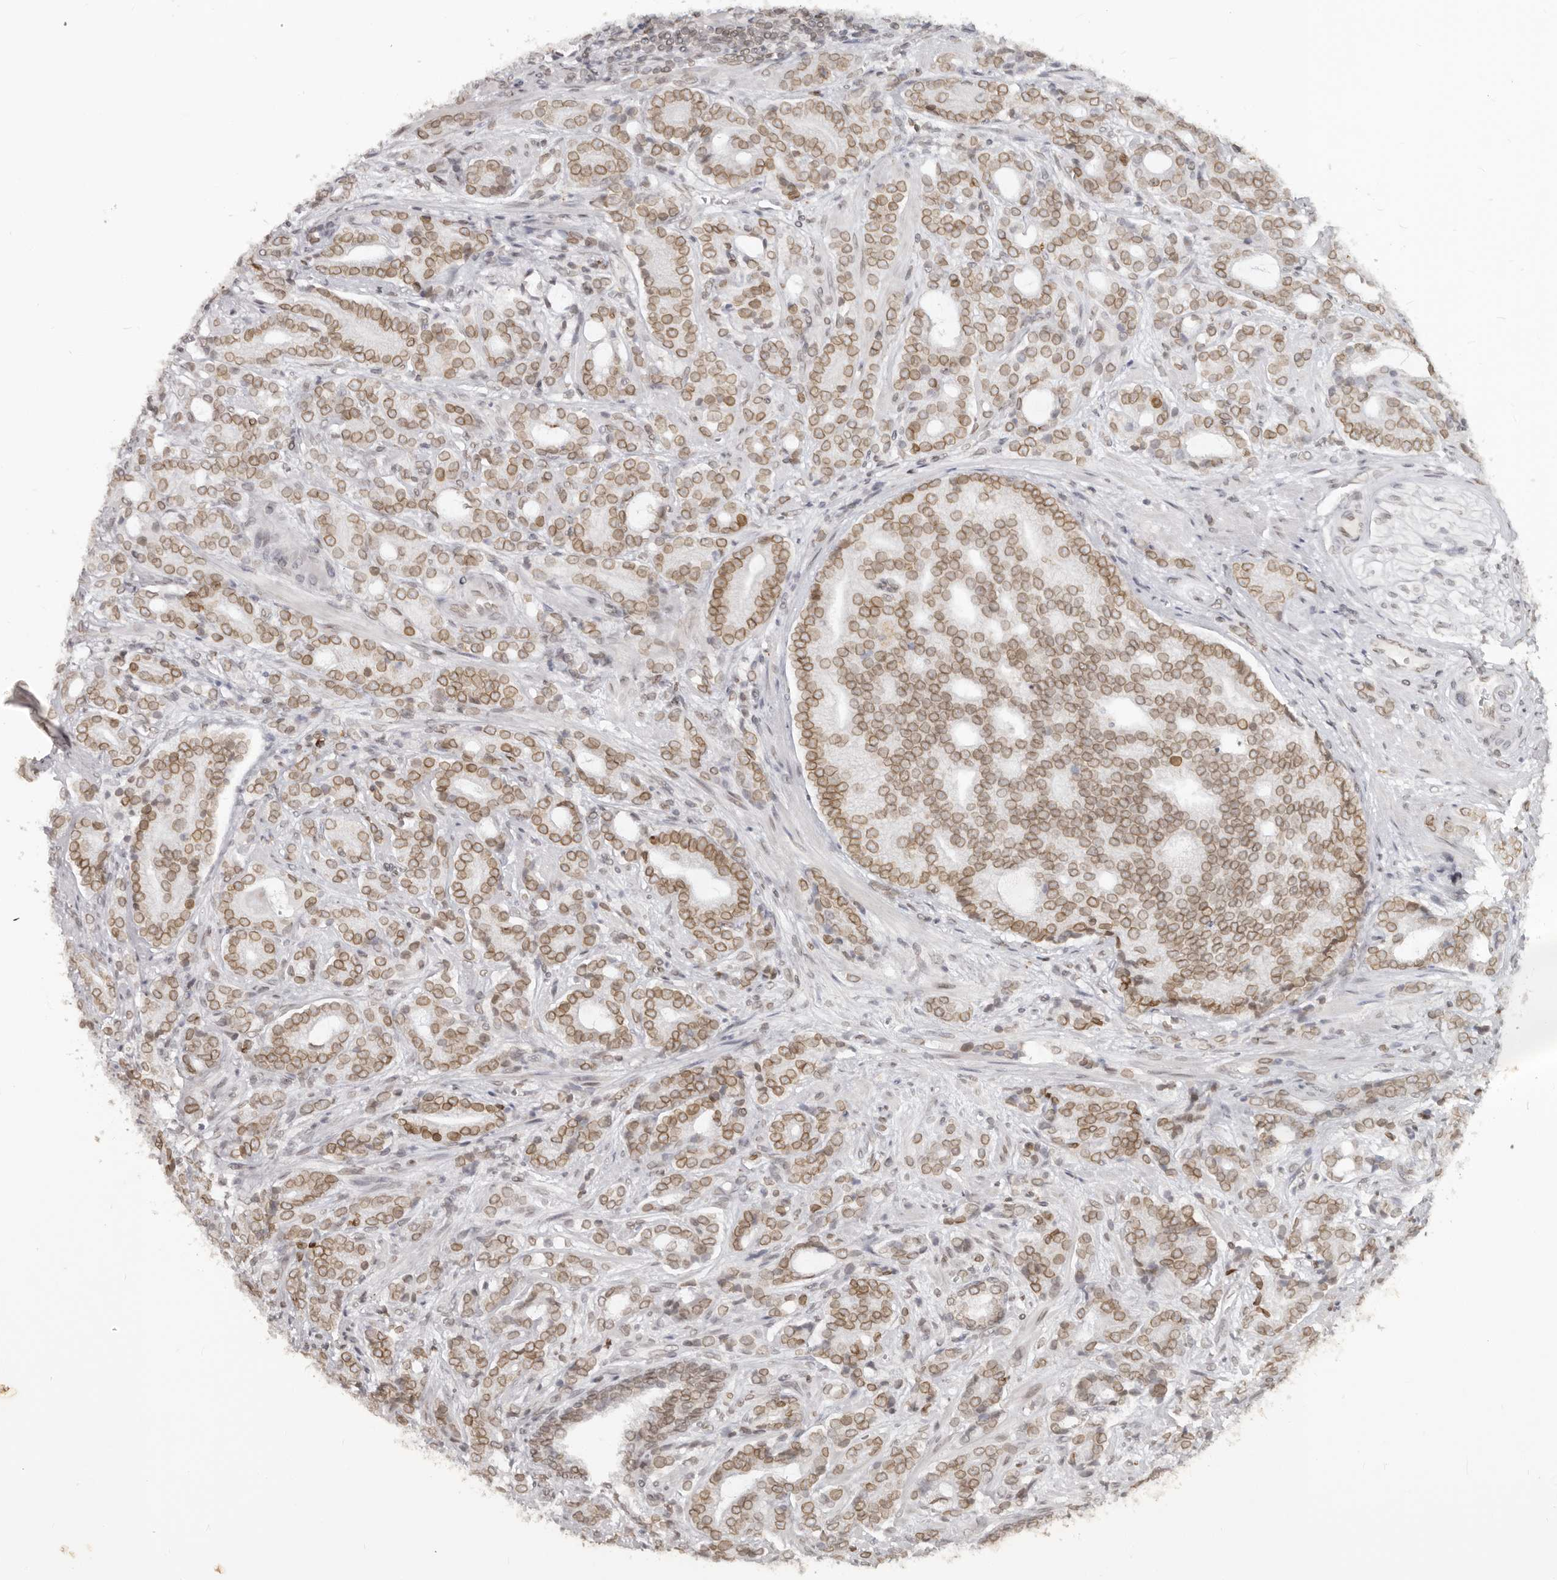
{"staining": {"intensity": "moderate", "quantity": ">75%", "location": "cytoplasmic/membranous,nuclear"}, "tissue": "prostate cancer", "cell_type": "Tumor cells", "image_type": "cancer", "snomed": [{"axis": "morphology", "description": "Adenocarcinoma, High grade"}, {"axis": "topography", "description": "Prostate"}], "caption": "Human prostate high-grade adenocarcinoma stained with a protein marker exhibits moderate staining in tumor cells.", "gene": "NUP153", "patient": {"sex": "male", "age": 57}}